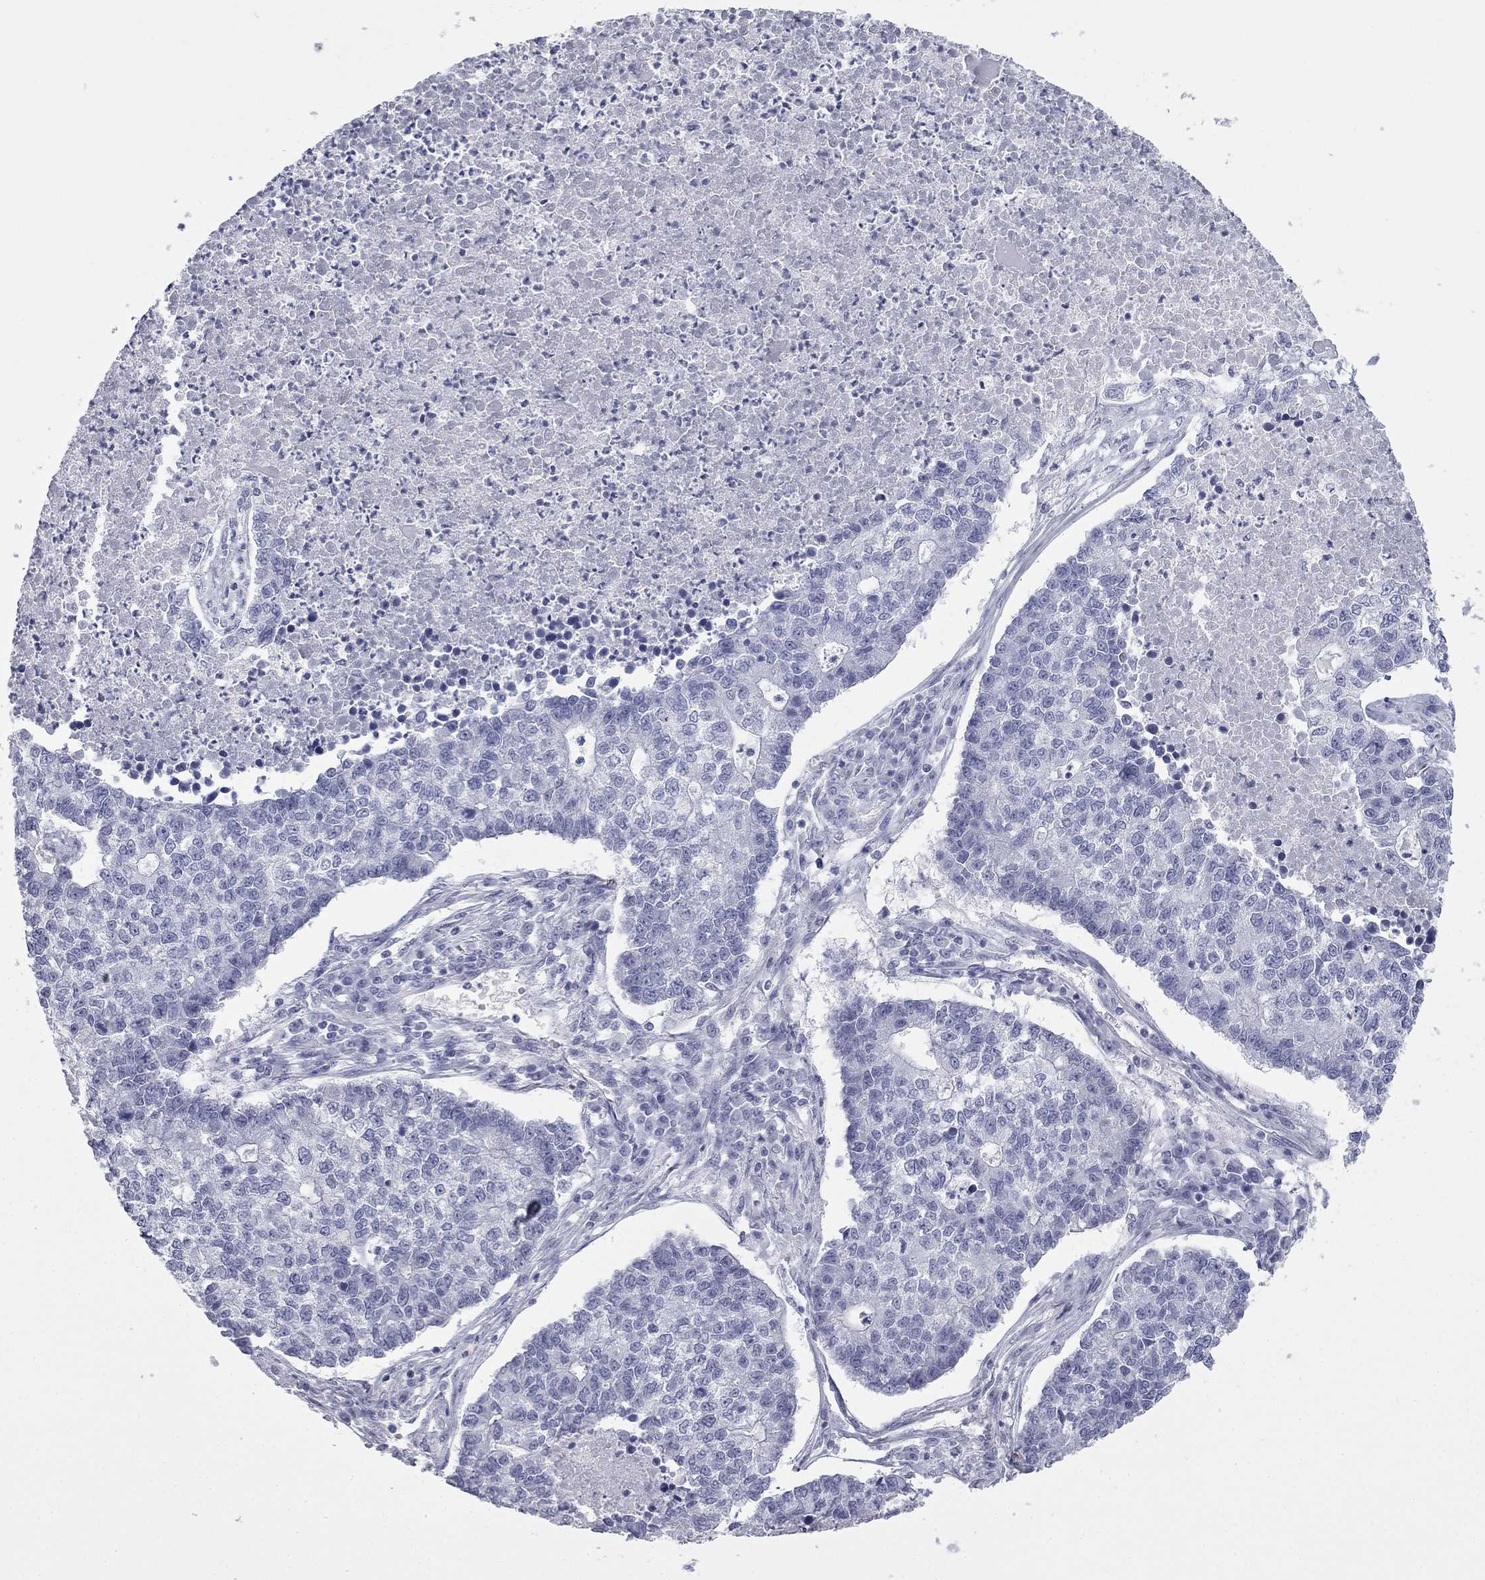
{"staining": {"intensity": "negative", "quantity": "none", "location": "none"}, "tissue": "lung cancer", "cell_type": "Tumor cells", "image_type": "cancer", "snomed": [{"axis": "morphology", "description": "Adenocarcinoma, NOS"}, {"axis": "topography", "description": "Lung"}], "caption": "Immunohistochemical staining of lung cancer (adenocarcinoma) reveals no significant positivity in tumor cells. Brightfield microscopy of IHC stained with DAB (3,3'-diaminobenzidine) (brown) and hematoxylin (blue), captured at high magnification.", "gene": "AK8", "patient": {"sex": "male", "age": 57}}